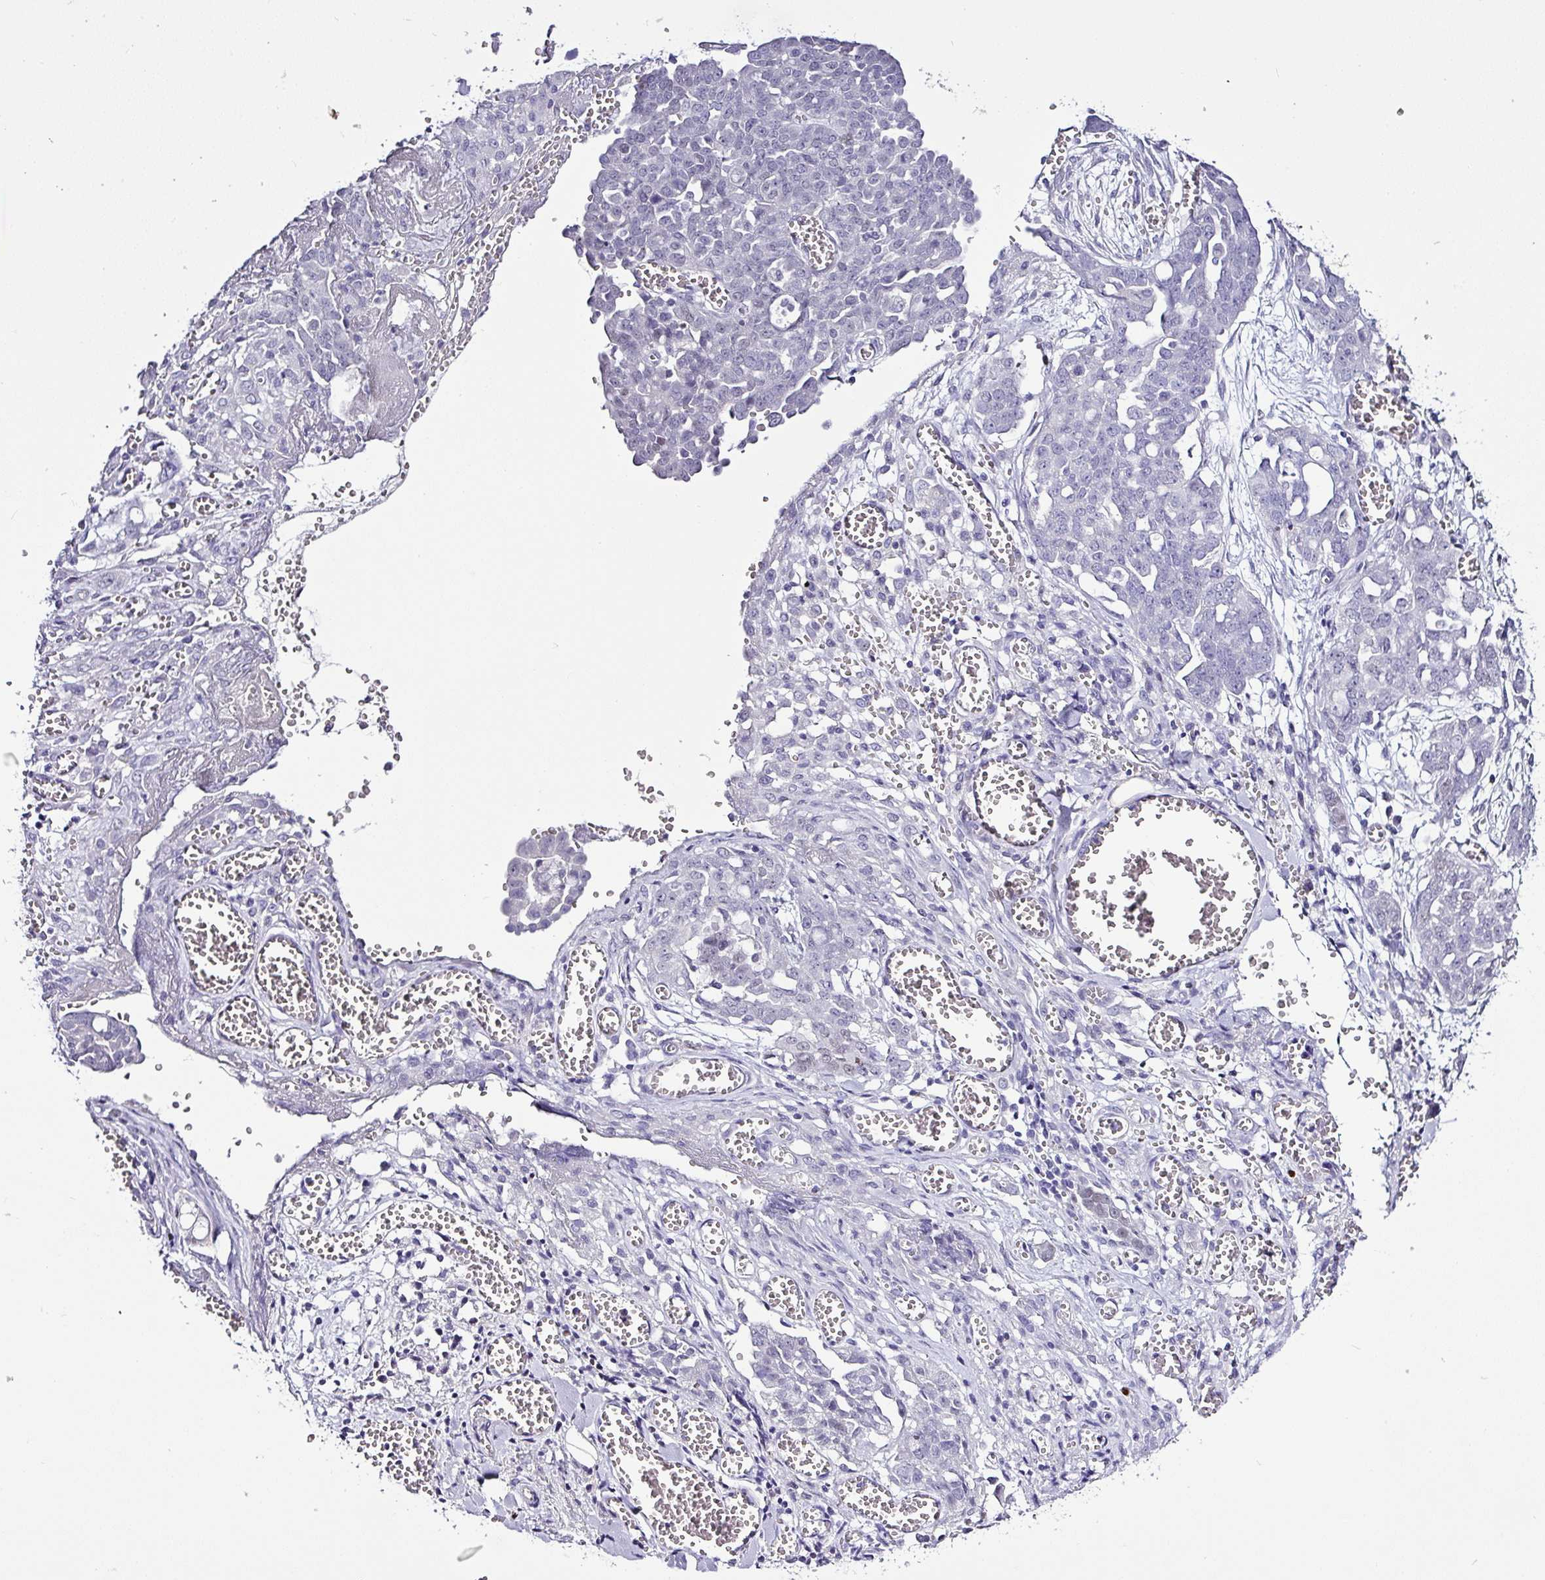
{"staining": {"intensity": "negative", "quantity": "none", "location": "none"}, "tissue": "ovarian cancer", "cell_type": "Tumor cells", "image_type": "cancer", "snomed": [{"axis": "morphology", "description": "Cystadenocarcinoma, serous, NOS"}, {"axis": "topography", "description": "Soft tissue"}, {"axis": "topography", "description": "Ovary"}], "caption": "Immunohistochemical staining of human serous cystadenocarcinoma (ovarian) displays no significant staining in tumor cells.", "gene": "BCL11A", "patient": {"sex": "female", "age": 57}}